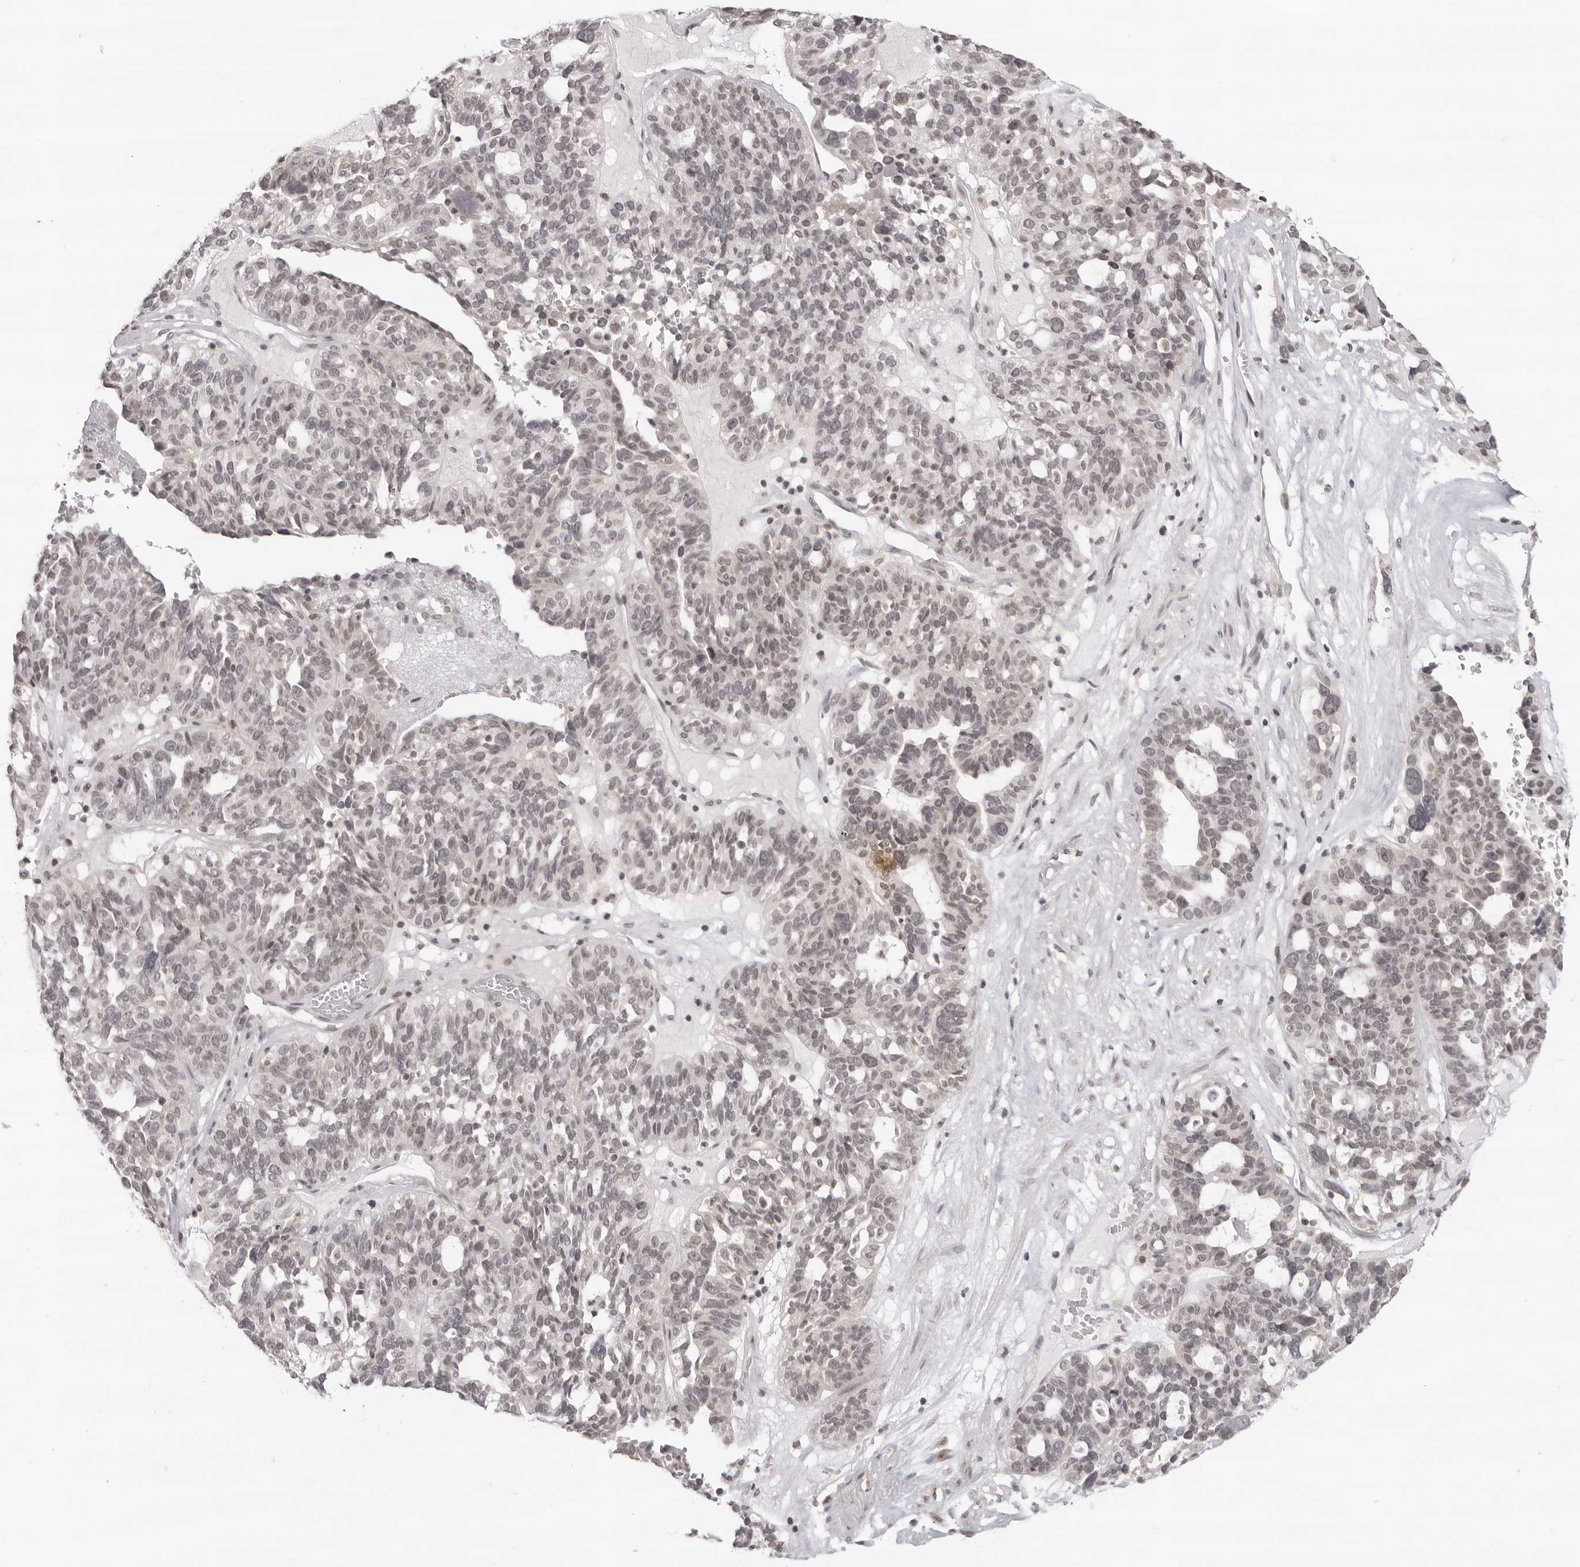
{"staining": {"intensity": "negative", "quantity": "none", "location": "none"}, "tissue": "ovarian cancer", "cell_type": "Tumor cells", "image_type": "cancer", "snomed": [{"axis": "morphology", "description": "Cystadenocarcinoma, serous, NOS"}, {"axis": "topography", "description": "Ovary"}], "caption": "IHC histopathology image of neoplastic tissue: serous cystadenocarcinoma (ovarian) stained with DAB shows no significant protein positivity in tumor cells. (DAB (3,3'-diaminobenzidine) immunohistochemistry with hematoxylin counter stain).", "gene": "NTM", "patient": {"sex": "female", "age": 59}}